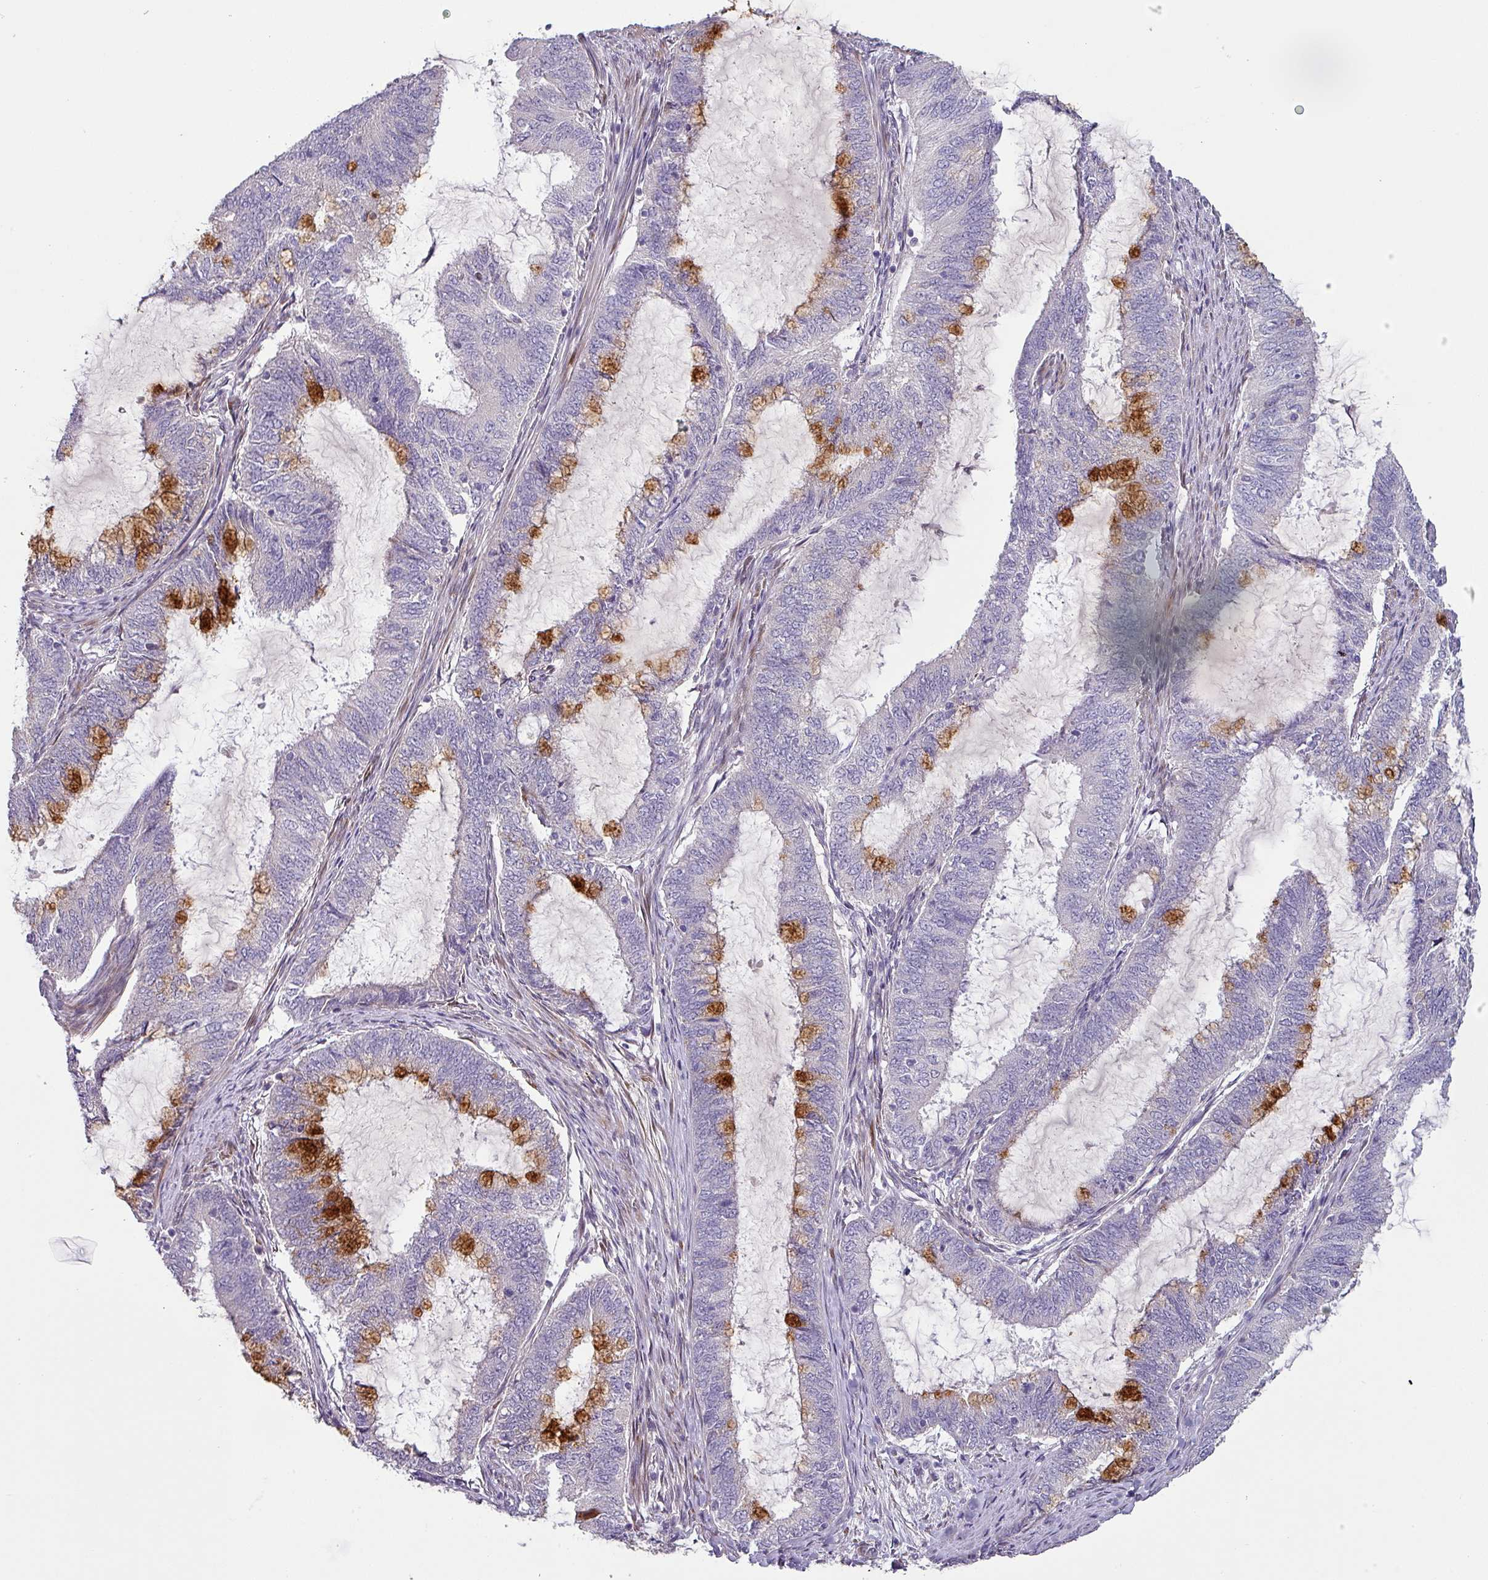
{"staining": {"intensity": "strong", "quantity": "<25%", "location": "cytoplasmic/membranous"}, "tissue": "endometrial cancer", "cell_type": "Tumor cells", "image_type": "cancer", "snomed": [{"axis": "morphology", "description": "Adenocarcinoma, NOS"}, {"axis": "topography", "description": "Endometrium"}], "caption": "This micrograph shows immunohistochemistry staining of endometrial cancer (adenocarcinoma), with medium strong cytoplasmic/membranous staining in about <25% of tumor cells.", "gene": "KLHL3", "patient": {"sex": "female", "age": 51}}